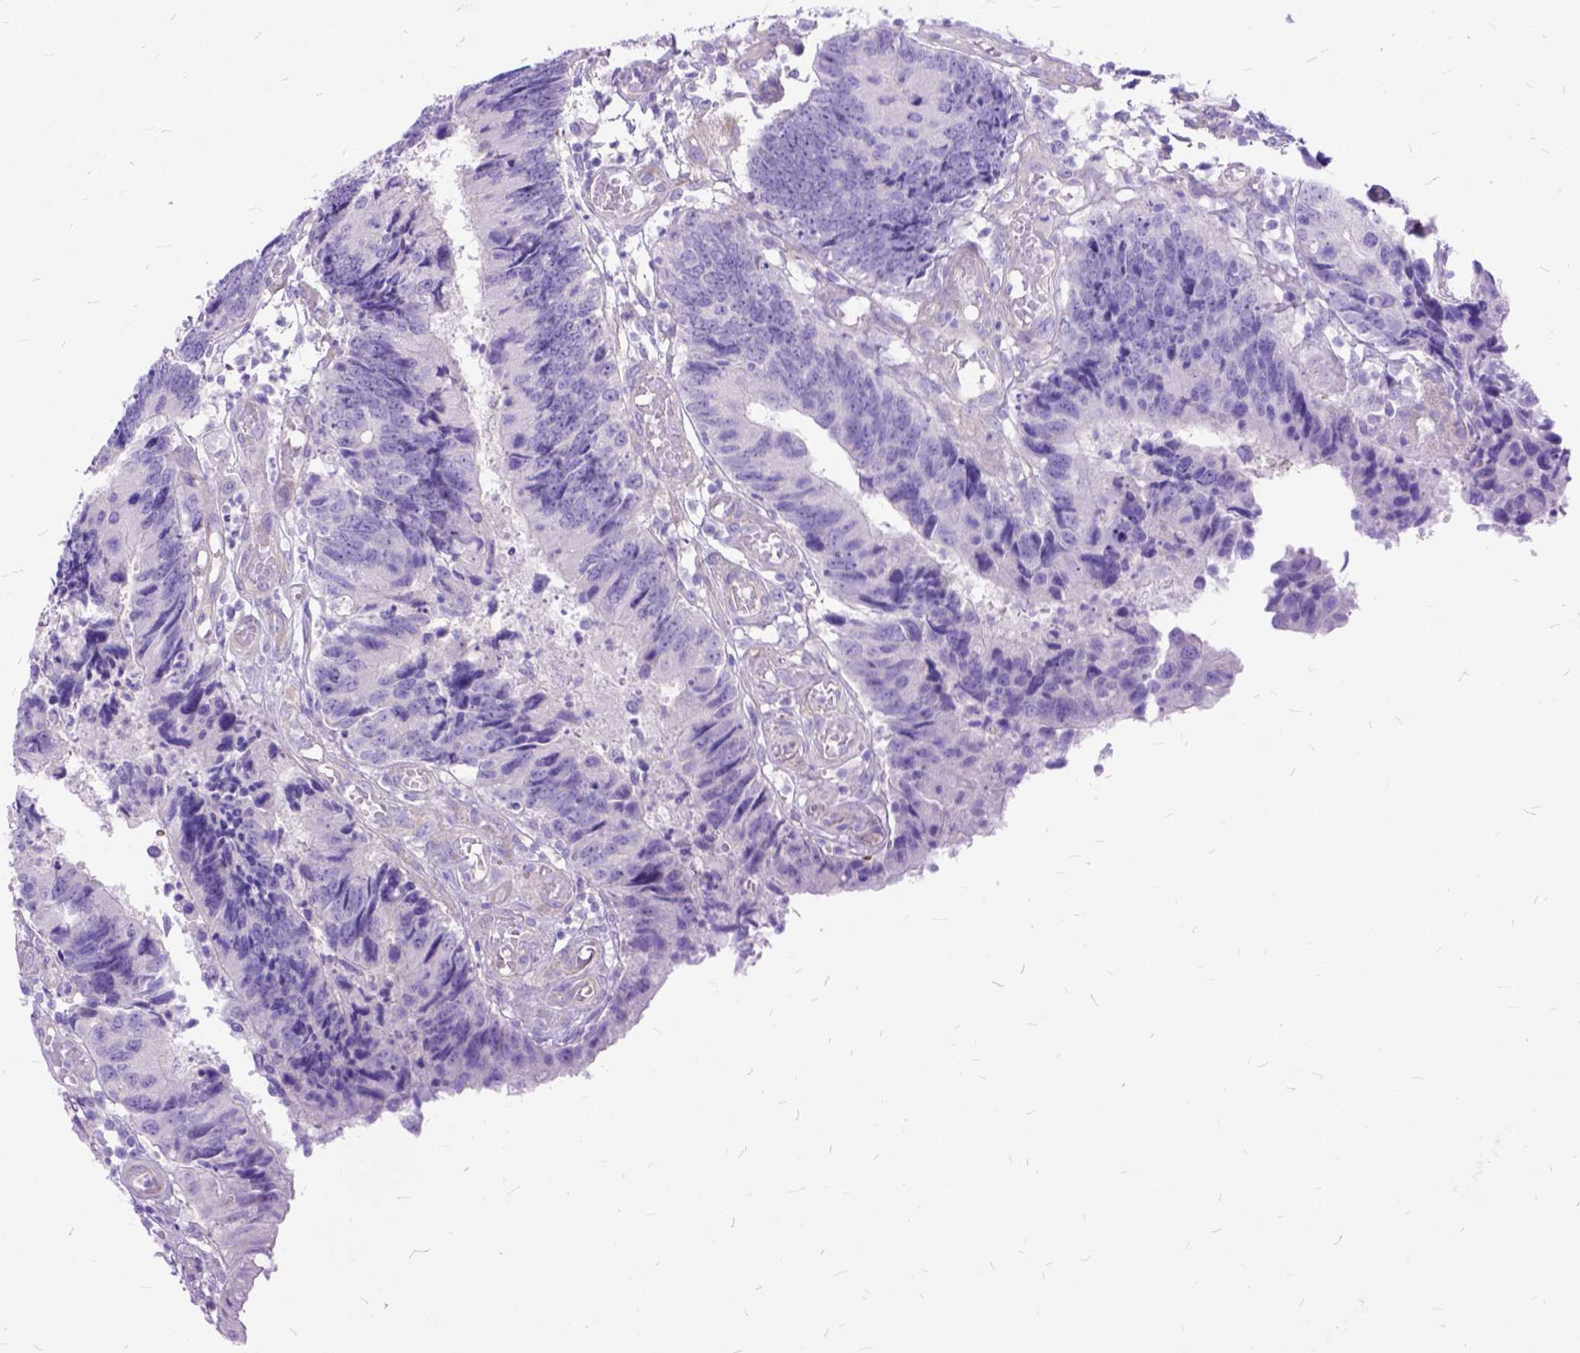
{"staining": {"intensity": "negative", "quantity": "none", "location": "none"}, "tissue": "colorectal cancer", "cell_type": "Tumor cells", "image_type": "cancer", "snomed": [{"axis": "morphology", "description": "Adenocarcinoma, NOS"}, {"axis": "topography", "description": "Colon"}], "caption": "A photomicrograph of human adenocarcinoma (colorectal) is negative for staining in tumor cells.", "gene": "ARL9", "patient": {"sex": "female", "age": 67}}